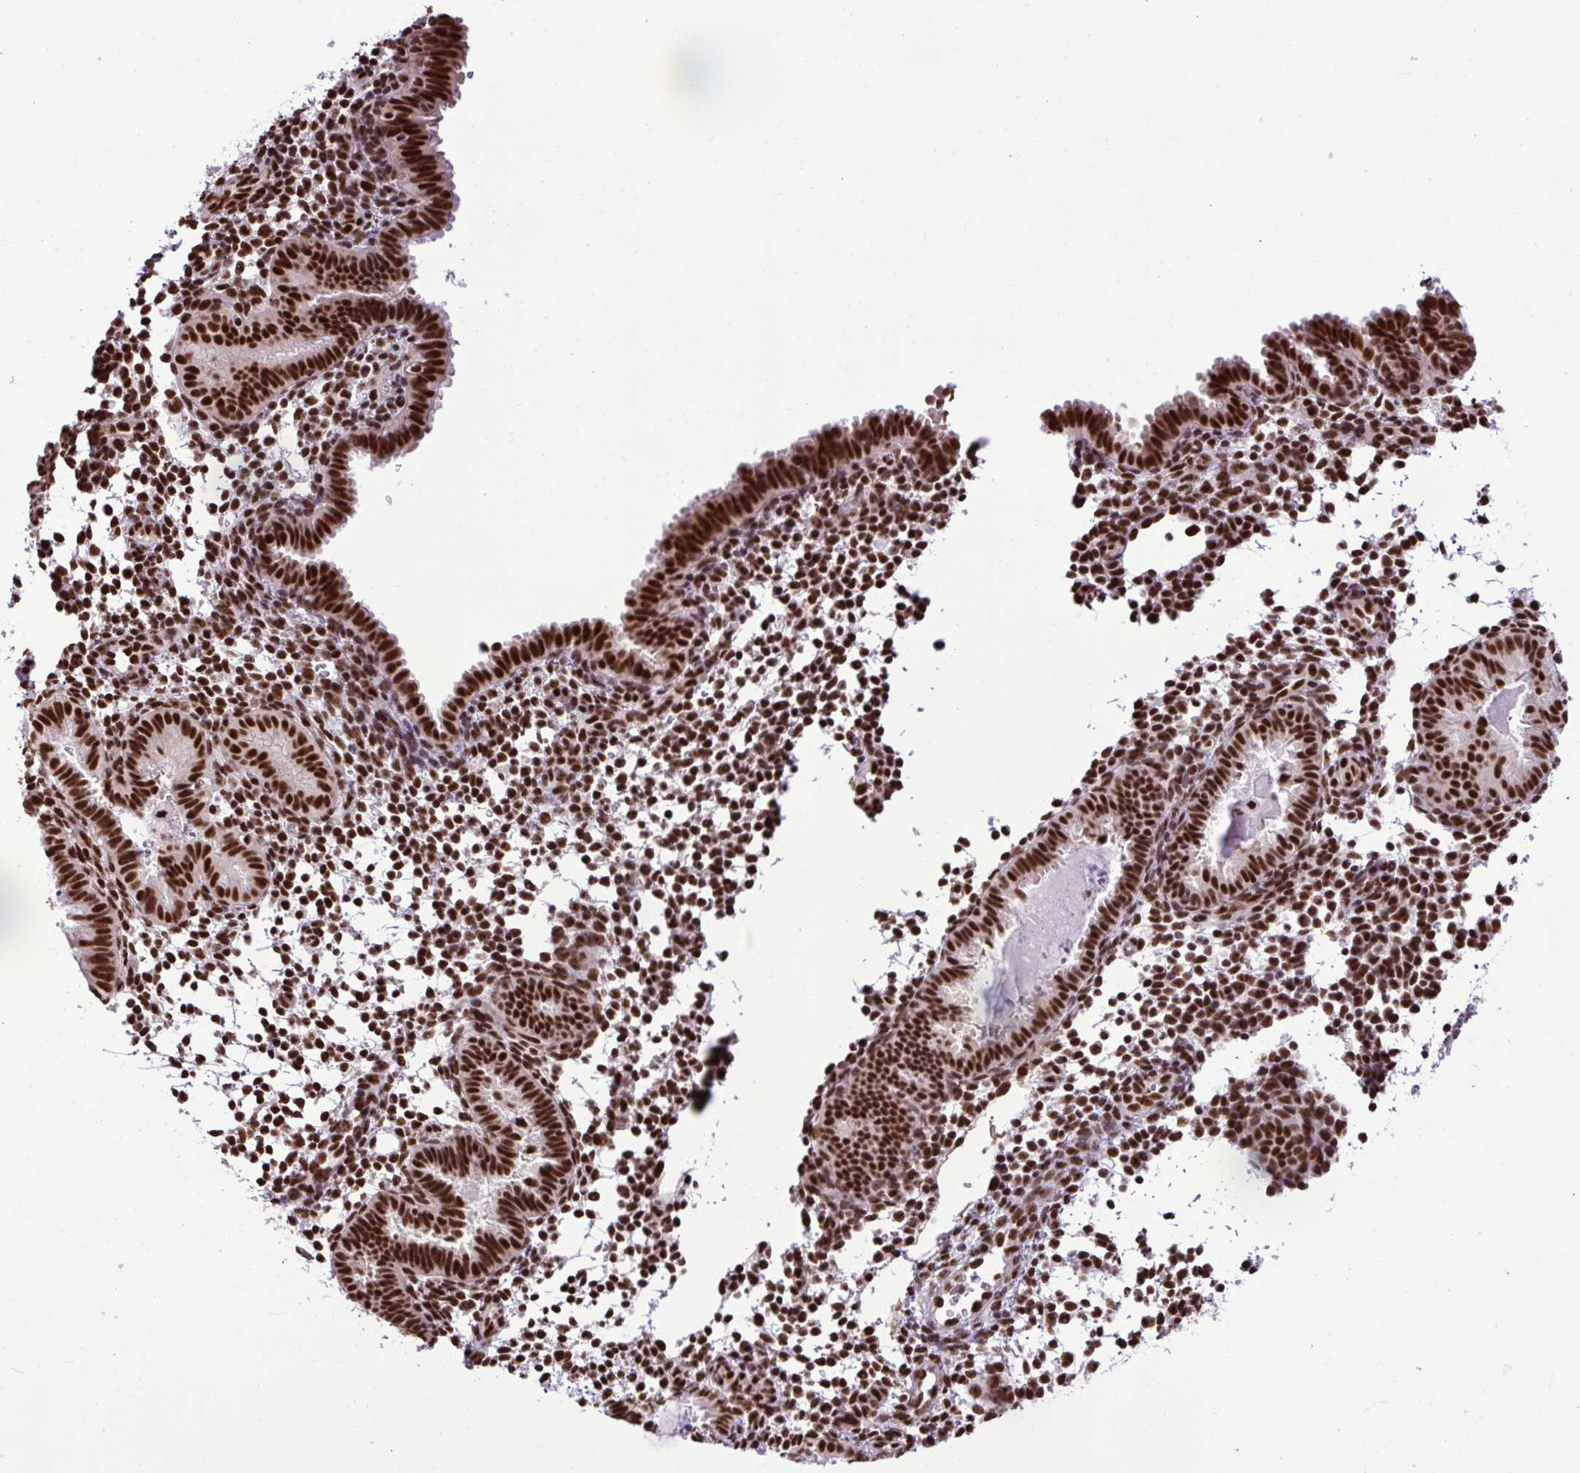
{"staining": {"intensity": "strong", "quantity": ">75%", "location": "nuclear"}, "tissue": "endometrial cancer", "cell_type": "Tumor cells", "image_type": "cancer", "snomed": [{"axis": "morphology", "description": "Adenocarcinoma, NOS"}, {"axis": "topography", "description": "Uterus"}], "caption": "IHC of endometrial adenocarcinoma demonstrates high levels of strong nuclear staining in approximately >75% of tumor cells.", "gene": "PRPF19", "patient": {"sex": "female", "age": 44}}